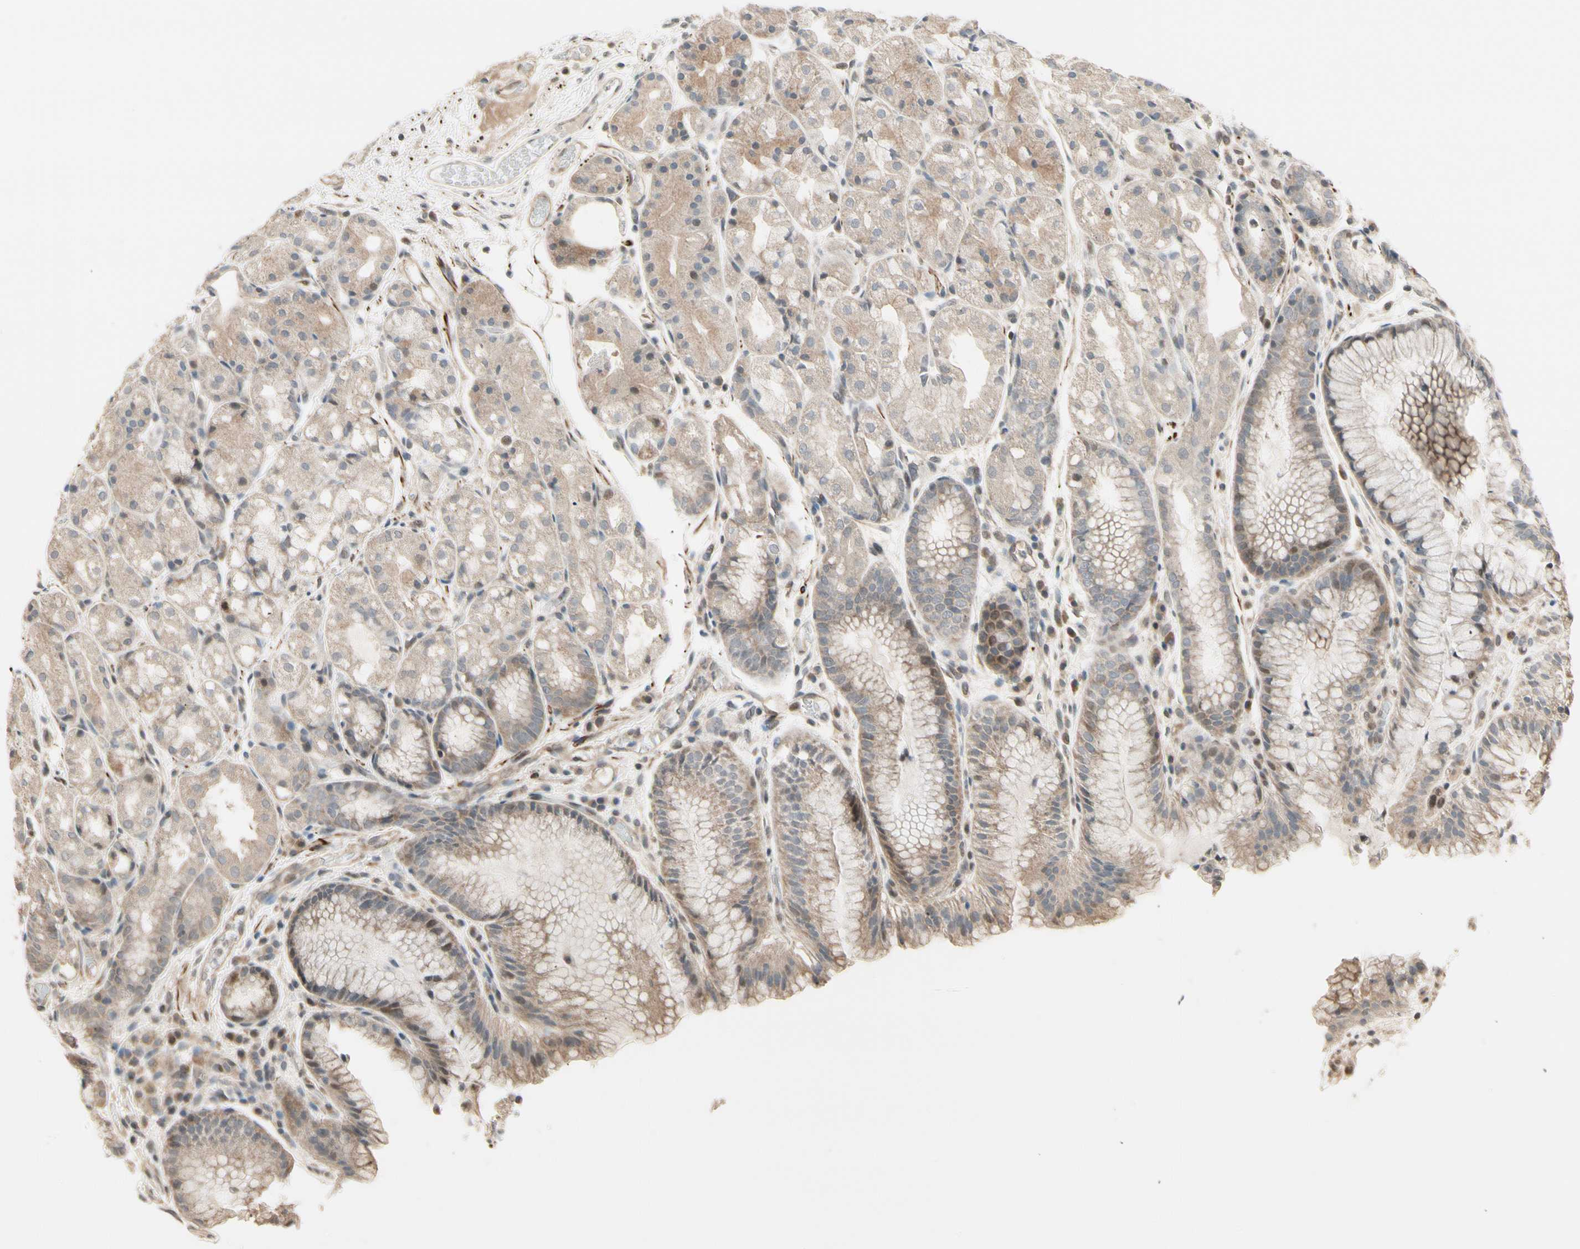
{"staining": {"intensity": "weak", "quantity": ">75%", "location": "cytoplasmic/membranous"}, "tissue": "stomach", "cell_type": "Glandular cells", "image_type": "normal", "snomed": [{"axis": "morphology", "description": "Normal tissue, NOS"}, {"axis": "topography", "description": "Stomach, upper"}], "caption": "Immunohistochemistry (IHC) of normal human stomach demonstrates low levels of weak cytoplasmic/membranous expression in approximately >75% of glandular cells.", "gene": "SVBP", "patient": {"sex": "male", "age": 72}}